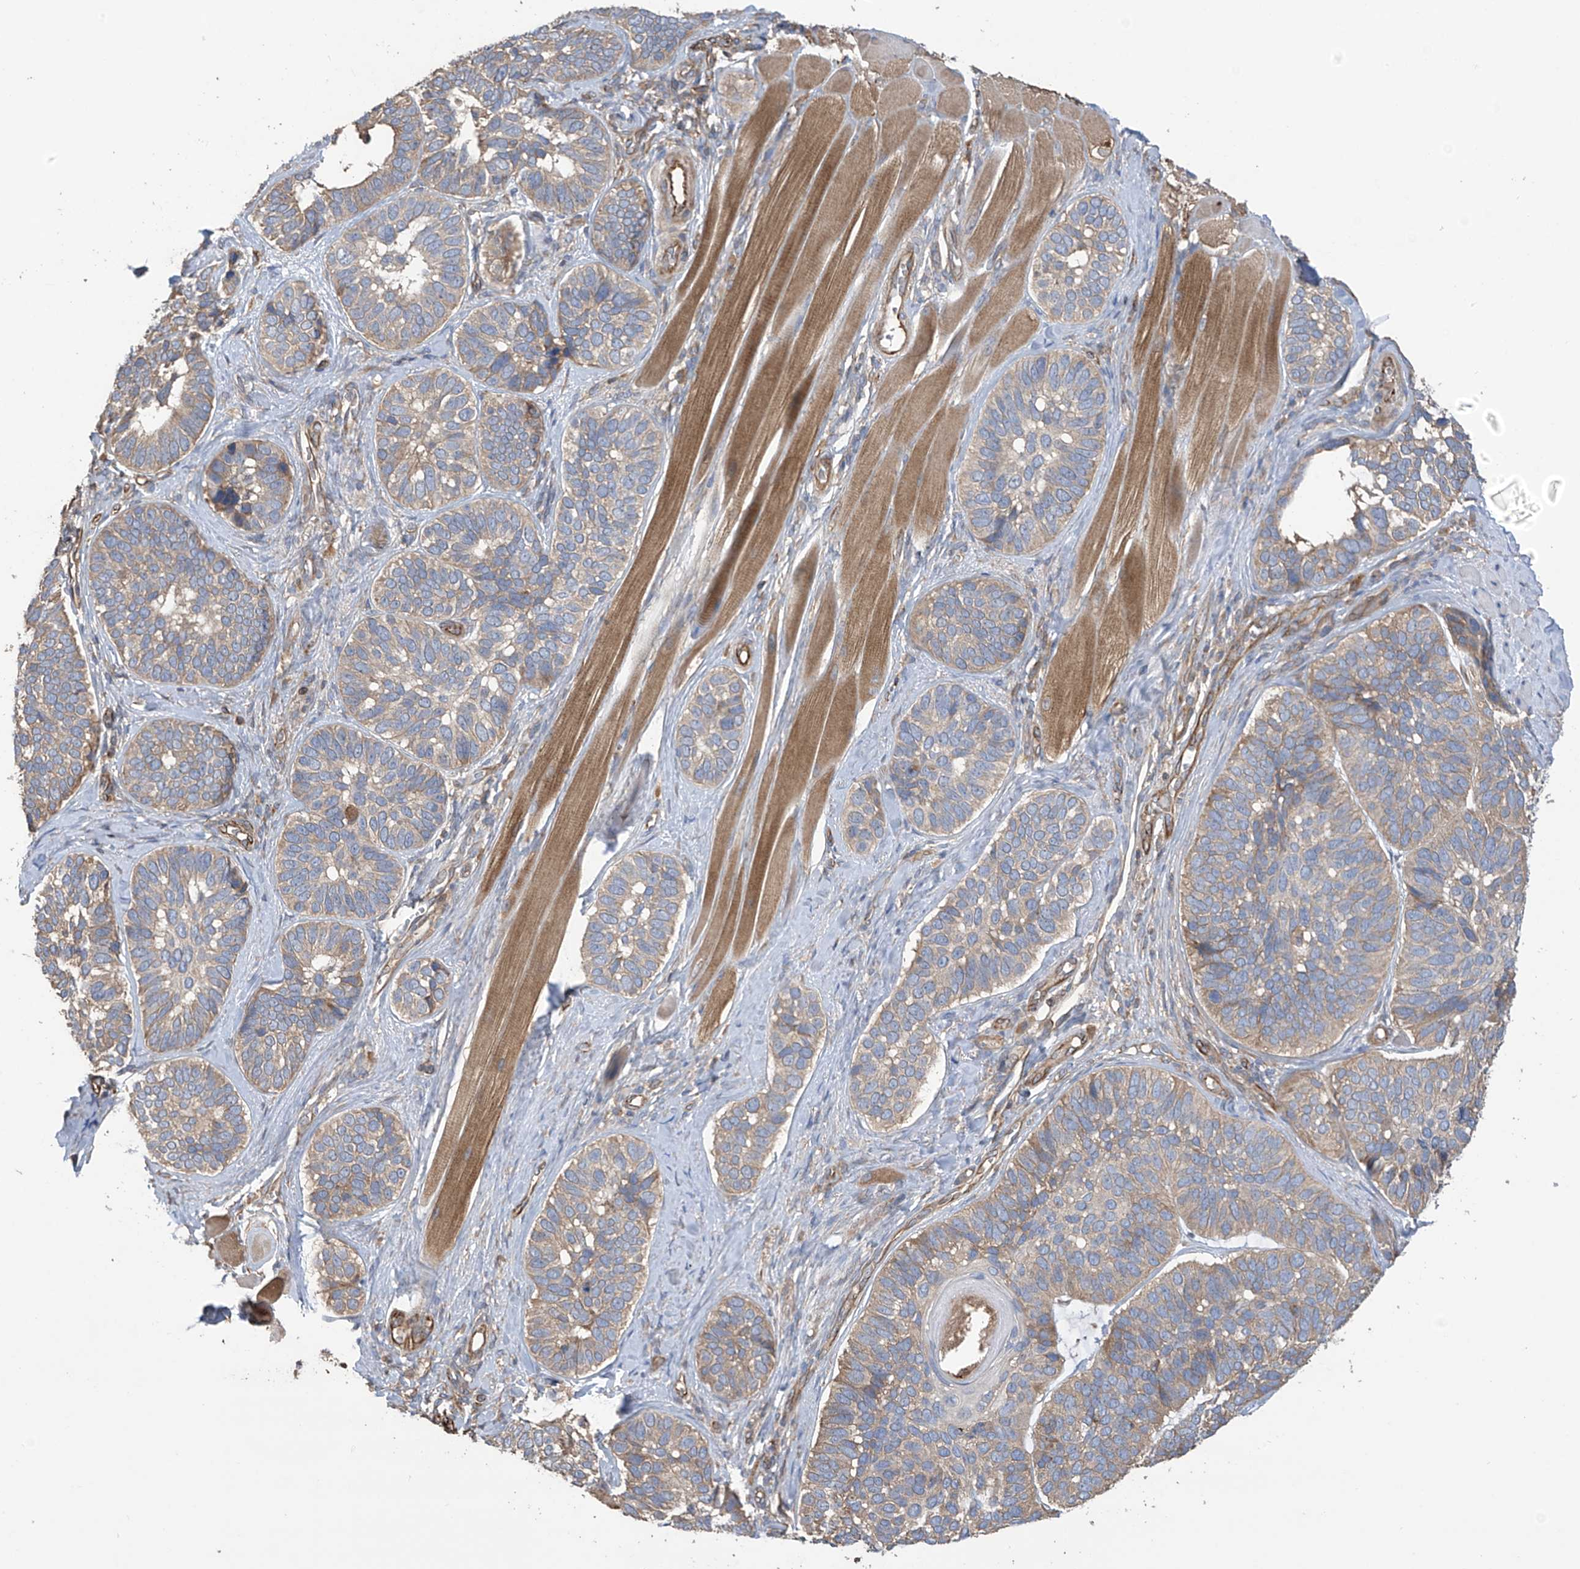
{"staining": {"intensity": "weak", "quantity": ">75%", "location": "cytoplasmic/membranous"}, "tissue": "skin cancer", "cell_type": "Tumor cells", "image_type": "cancer", "snomed": [{"axis": "morphology", "description": "Basal cell carcinoma"}, {"axis": "topography", "description": "Skin"}], "caption": "Basal cell carcinoma (skin) stained for a protein displays weak cytoplasmic/membranous positivity in tumor cells. Immunohistochemistry stains the protein in brown and the nuclei are stained blue.", "gene": "PHACTR4", "patient": {"sex": "male", "age": 62}}